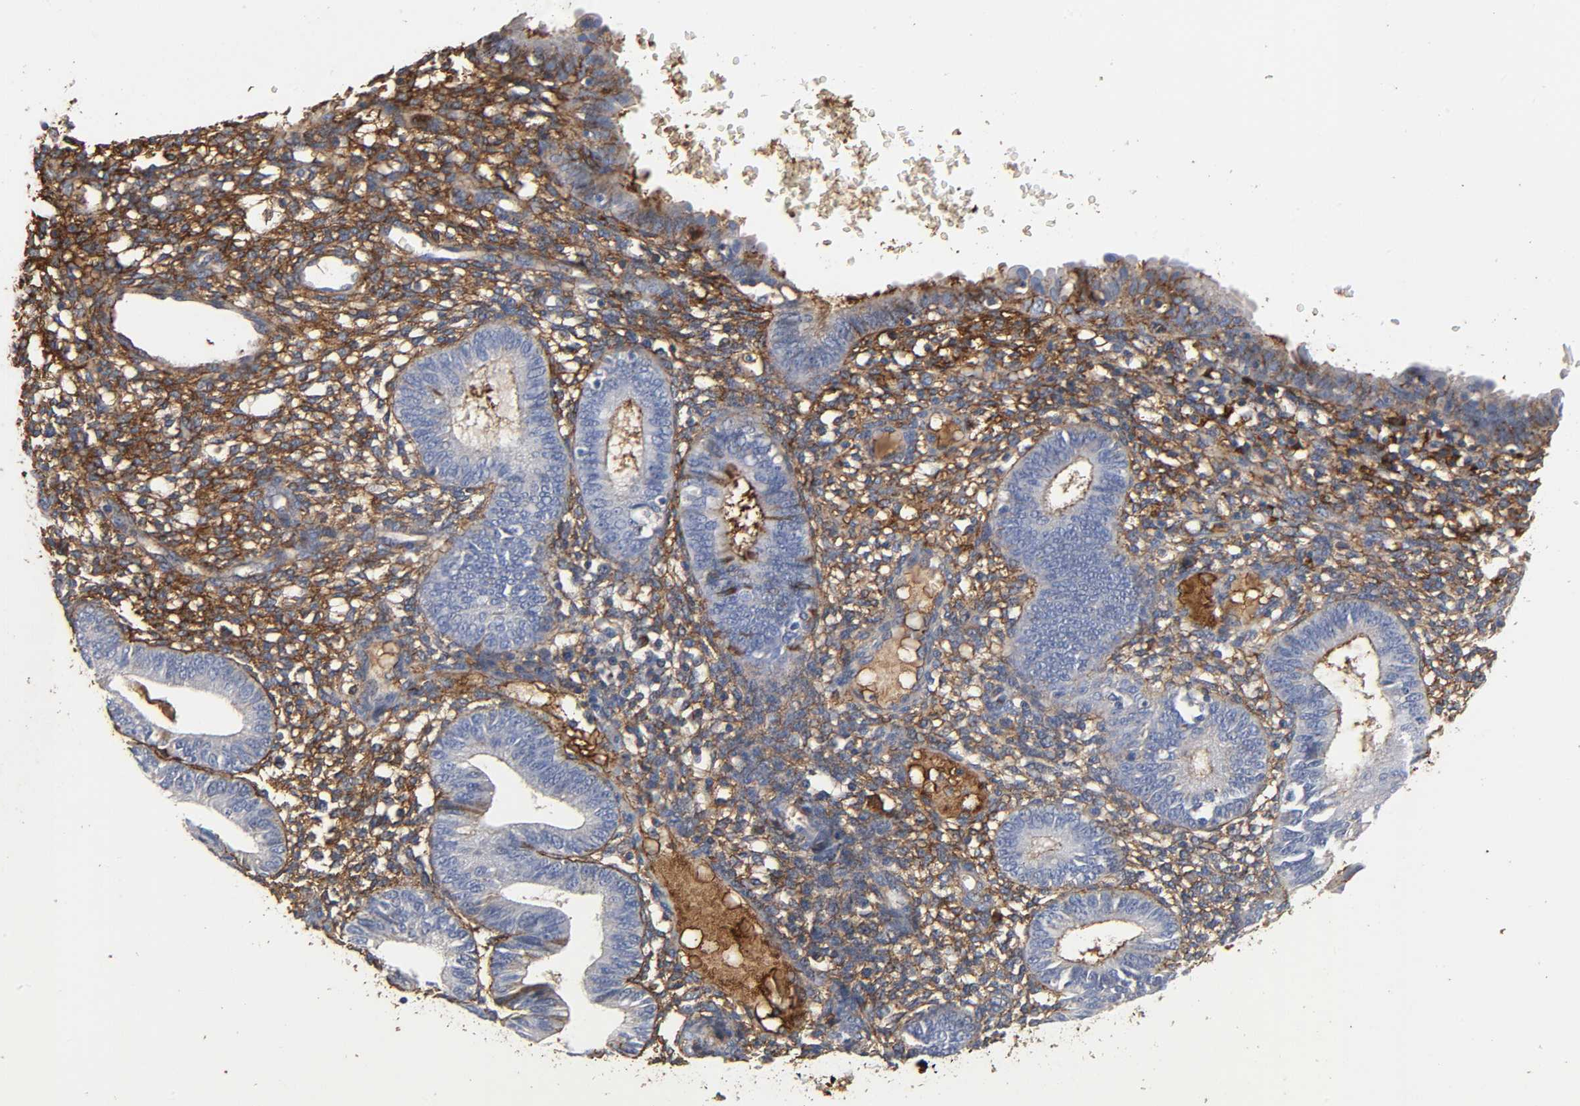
{"staining": {"intensity": "strong", "quantity": ">75%", "location": "cytoplasmic/membranous"}, "tissue": "endometrium", "cell_type": "Cells in endometrial stroma", "image_type": "normal", "snomed": [{"axis": "morphology", "description": "Normal tissue, NOS"}, {"axis": "topography", "description": "Endometrium"}], "caption": "Human endometrium stained with a brown dye exhibits strong cytoplasmic/membranous positive staining in approximately >75% of cells in endometrial stroma.", "gene": "FBLN1", "patient": {"sex": "female", "age": 61}}